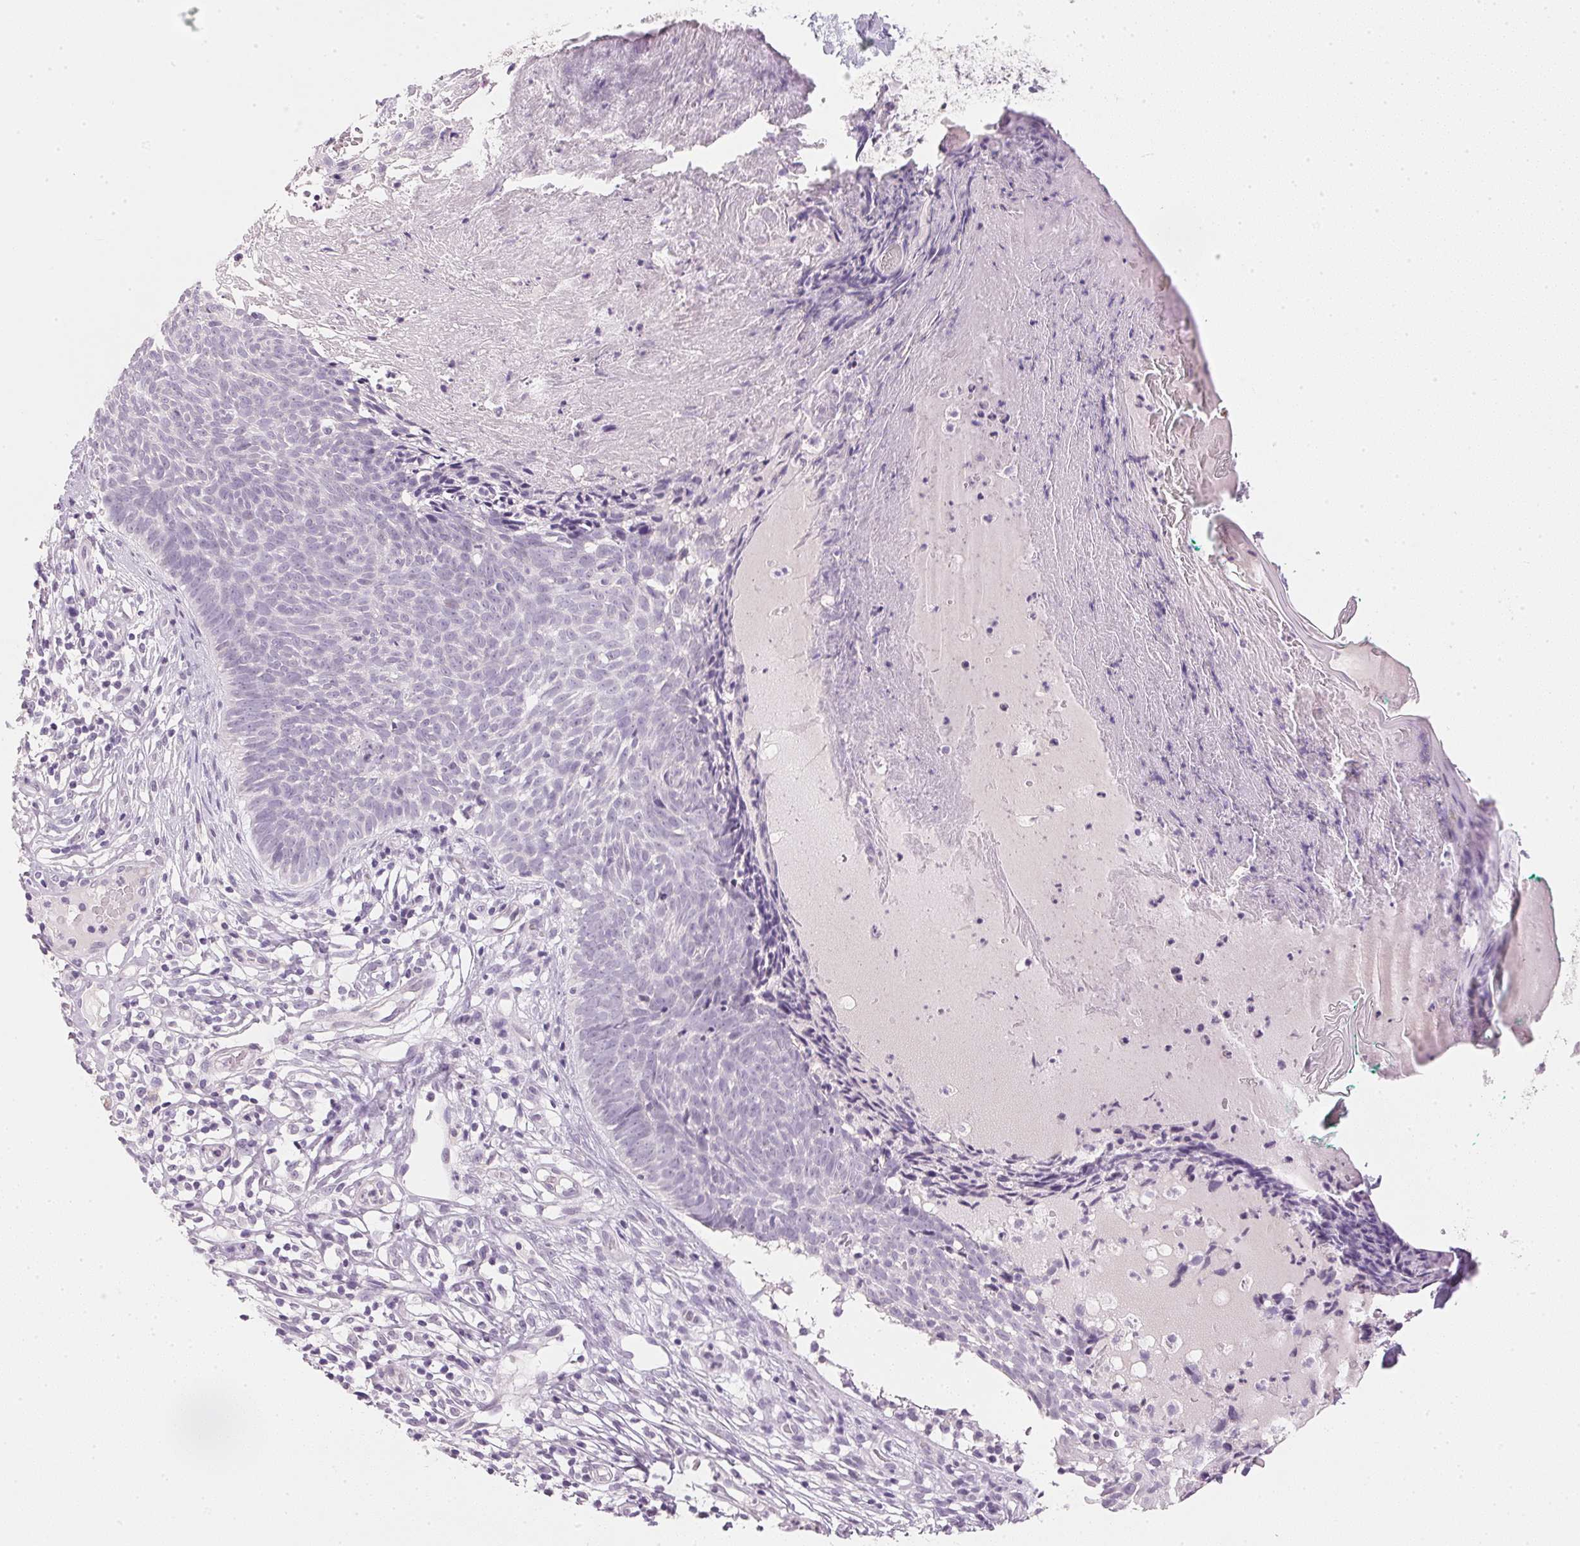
{"staining": {"intensity": "negative", "quantity": "none", "location": "none"}, "tissue": "skin cancer", "cell_type": "Tumor cells", "image_type": "cancer", "snomed": [{"axis": "morphology", "description": "Basal cell carcinoma"}, {"axis": "topography", "description": "Skin"}], "caption": "Immunohistochemical staining of human skin cancer (basal cell carcinoma) shows no significant expression in tumor cells. (Stains: DAB (3,3'-diaminobenzidine) immunohistochemistry with hematoxylin counter stain, Microscopy: brightfield microscopy at high magnification).", "gene": "IGFBP1", "patient": {"sex": "male", "age": 85}}